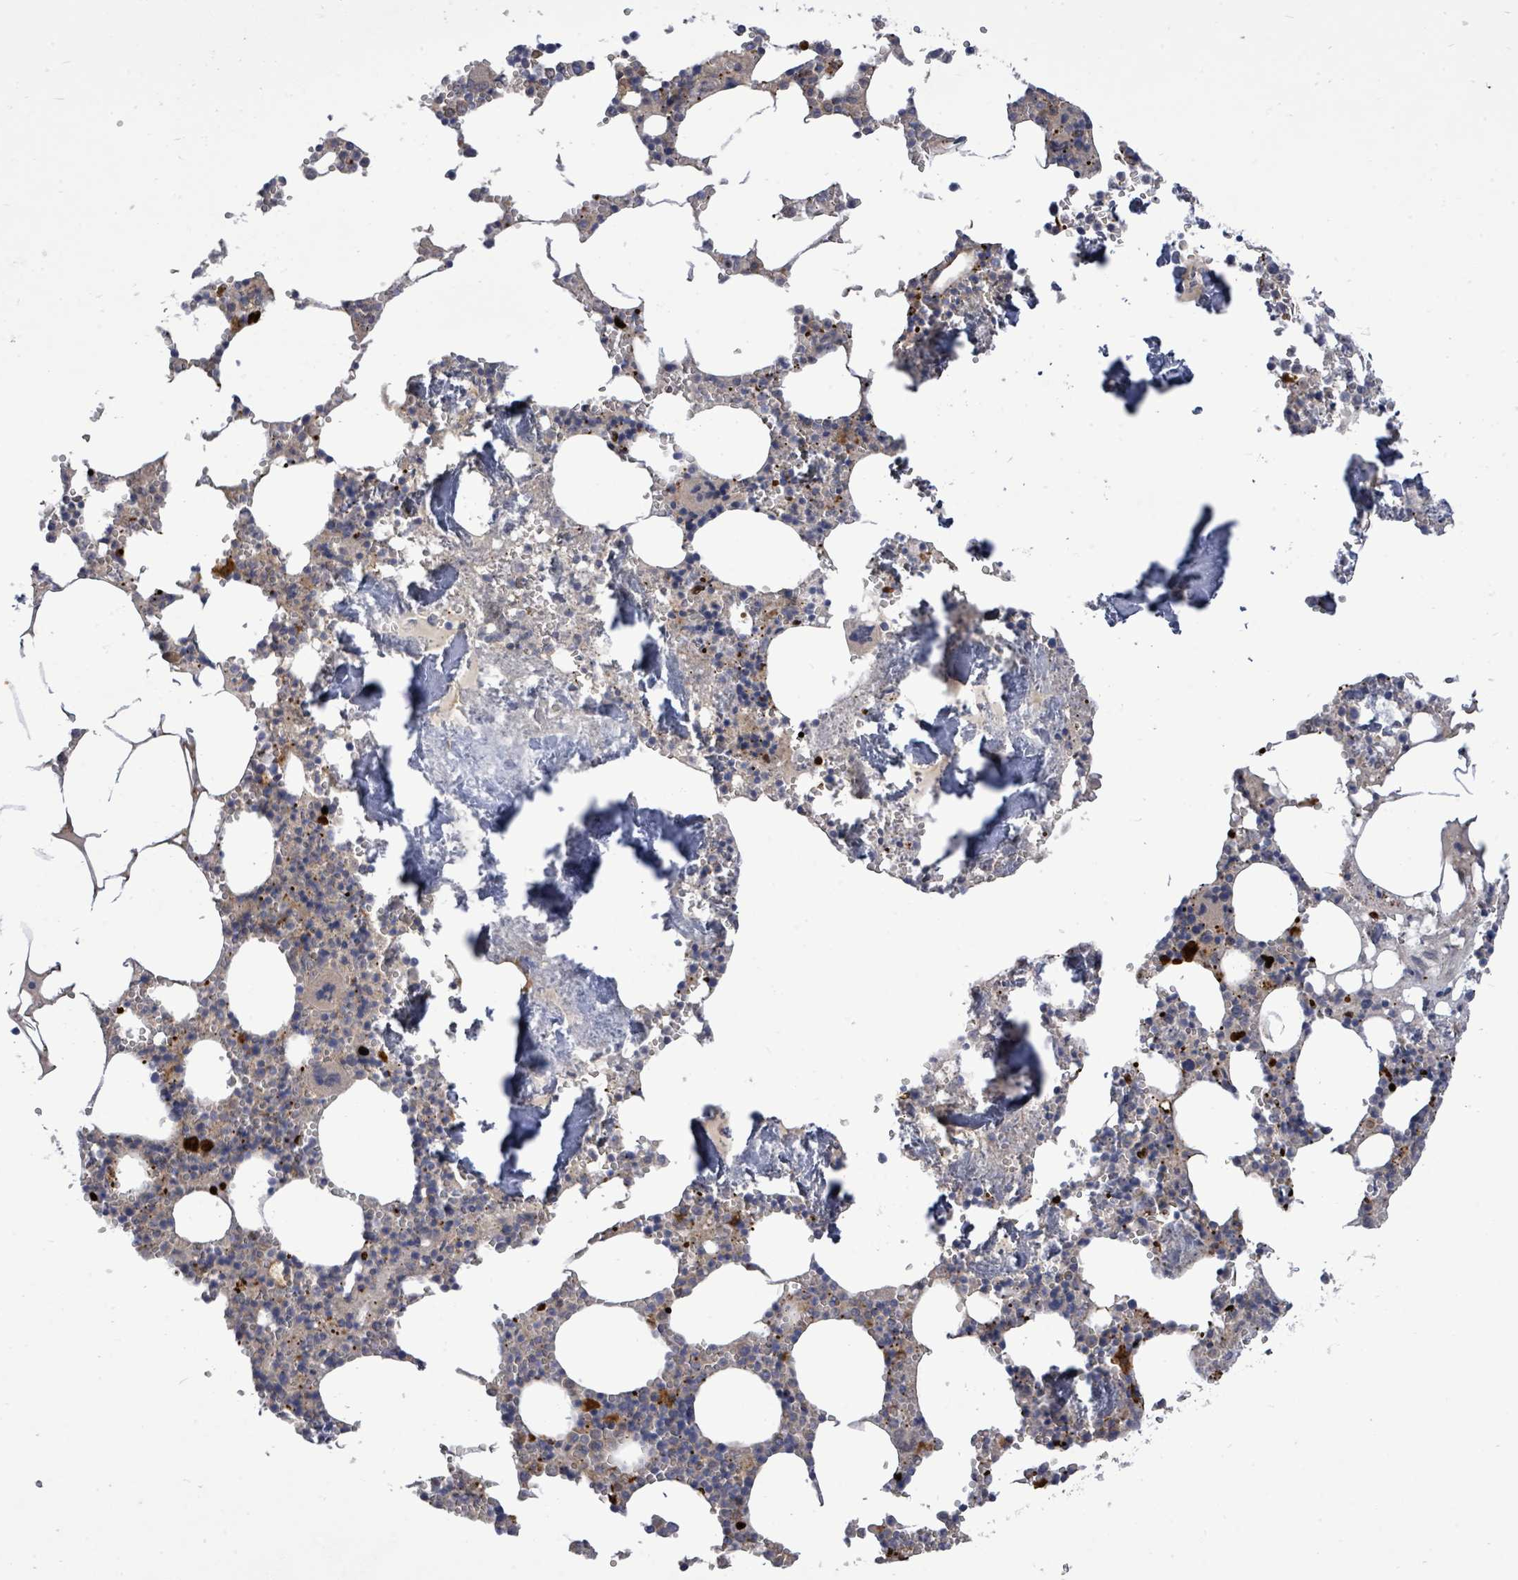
{"staining": {"intensity": "strong", "quantity": "<25%", "location": "cytoplasmic/membranous"}, "tissue": "bone marrow", "cell_type": "Hematopoietic cells", "image_type": "normal", "snomed": [{"axis": "morphology", "description": "Normal tissue, NOS"}, {"axis": "topography", "description": "Bone marrow"}], "caption": "High-magnification brightfield microscopy of benign bone marrow stained with DAB (3,3'-diaminobenzidine) (brown) and counterstained with hematoxylin (blue). hematopoietic cells exhibit strong cytoplasmic/membranous staining is seen in approximately<25% of cells.", "gene": "CT45A10", "patient": {"sex": "male", "age": 54}}